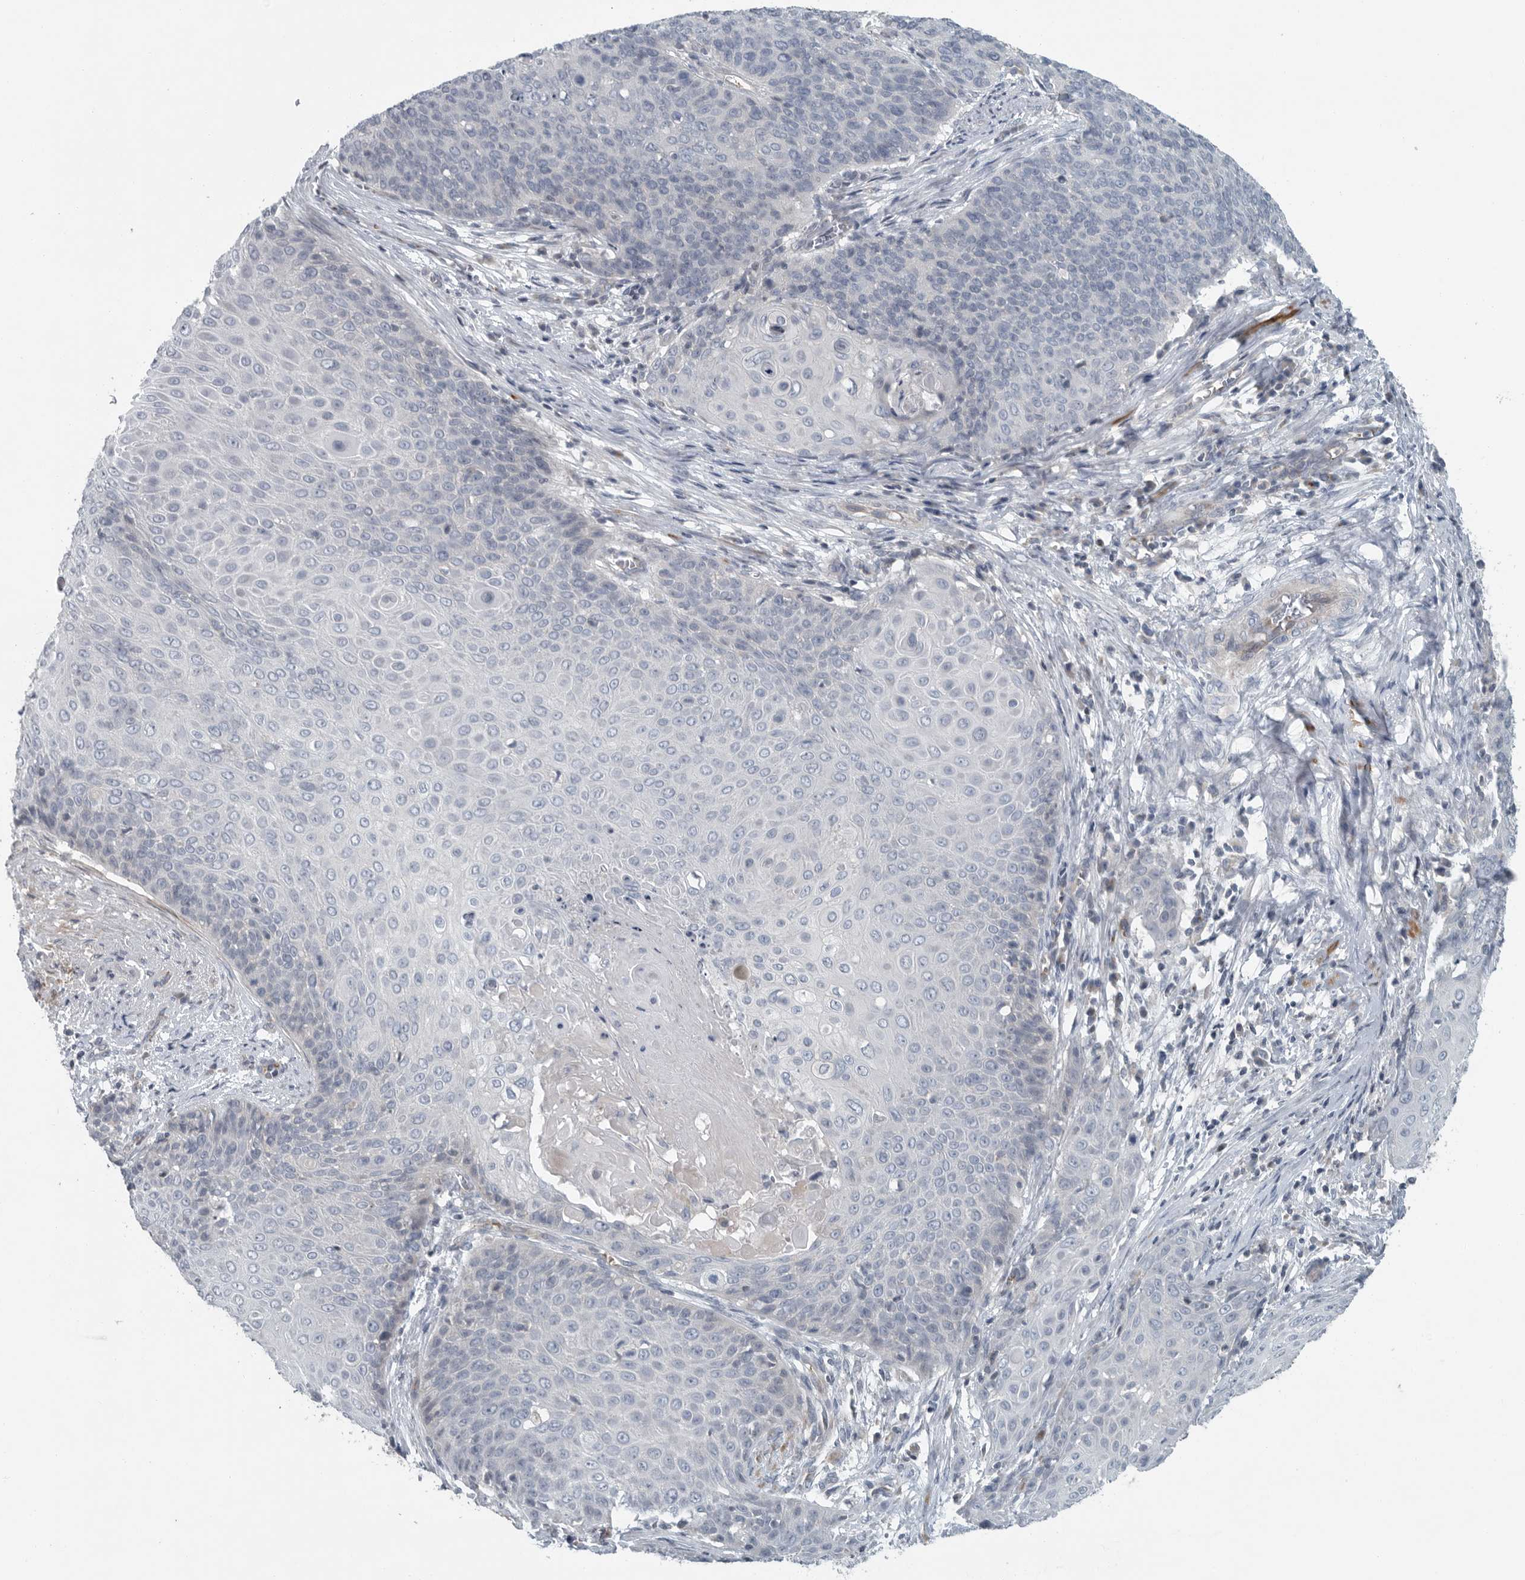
{"staining": {"intensity": "negative", "quantity": "none", "location": "none"}, "tissue": "cervical cancer", "cell_type": "Tumor cells", "image_type": "cancer", "snomed": [{"axis": "morphology", "description": "Squamous cell carcinoma, NOS"}, {"axis": "topography", "description": "Cervix"}], "caption": "Tumor cells show no significant expression in squamous cell carcinoma (cervical).", "gene": "MPP3", "patient": {"sex": "female", "age": 39}}